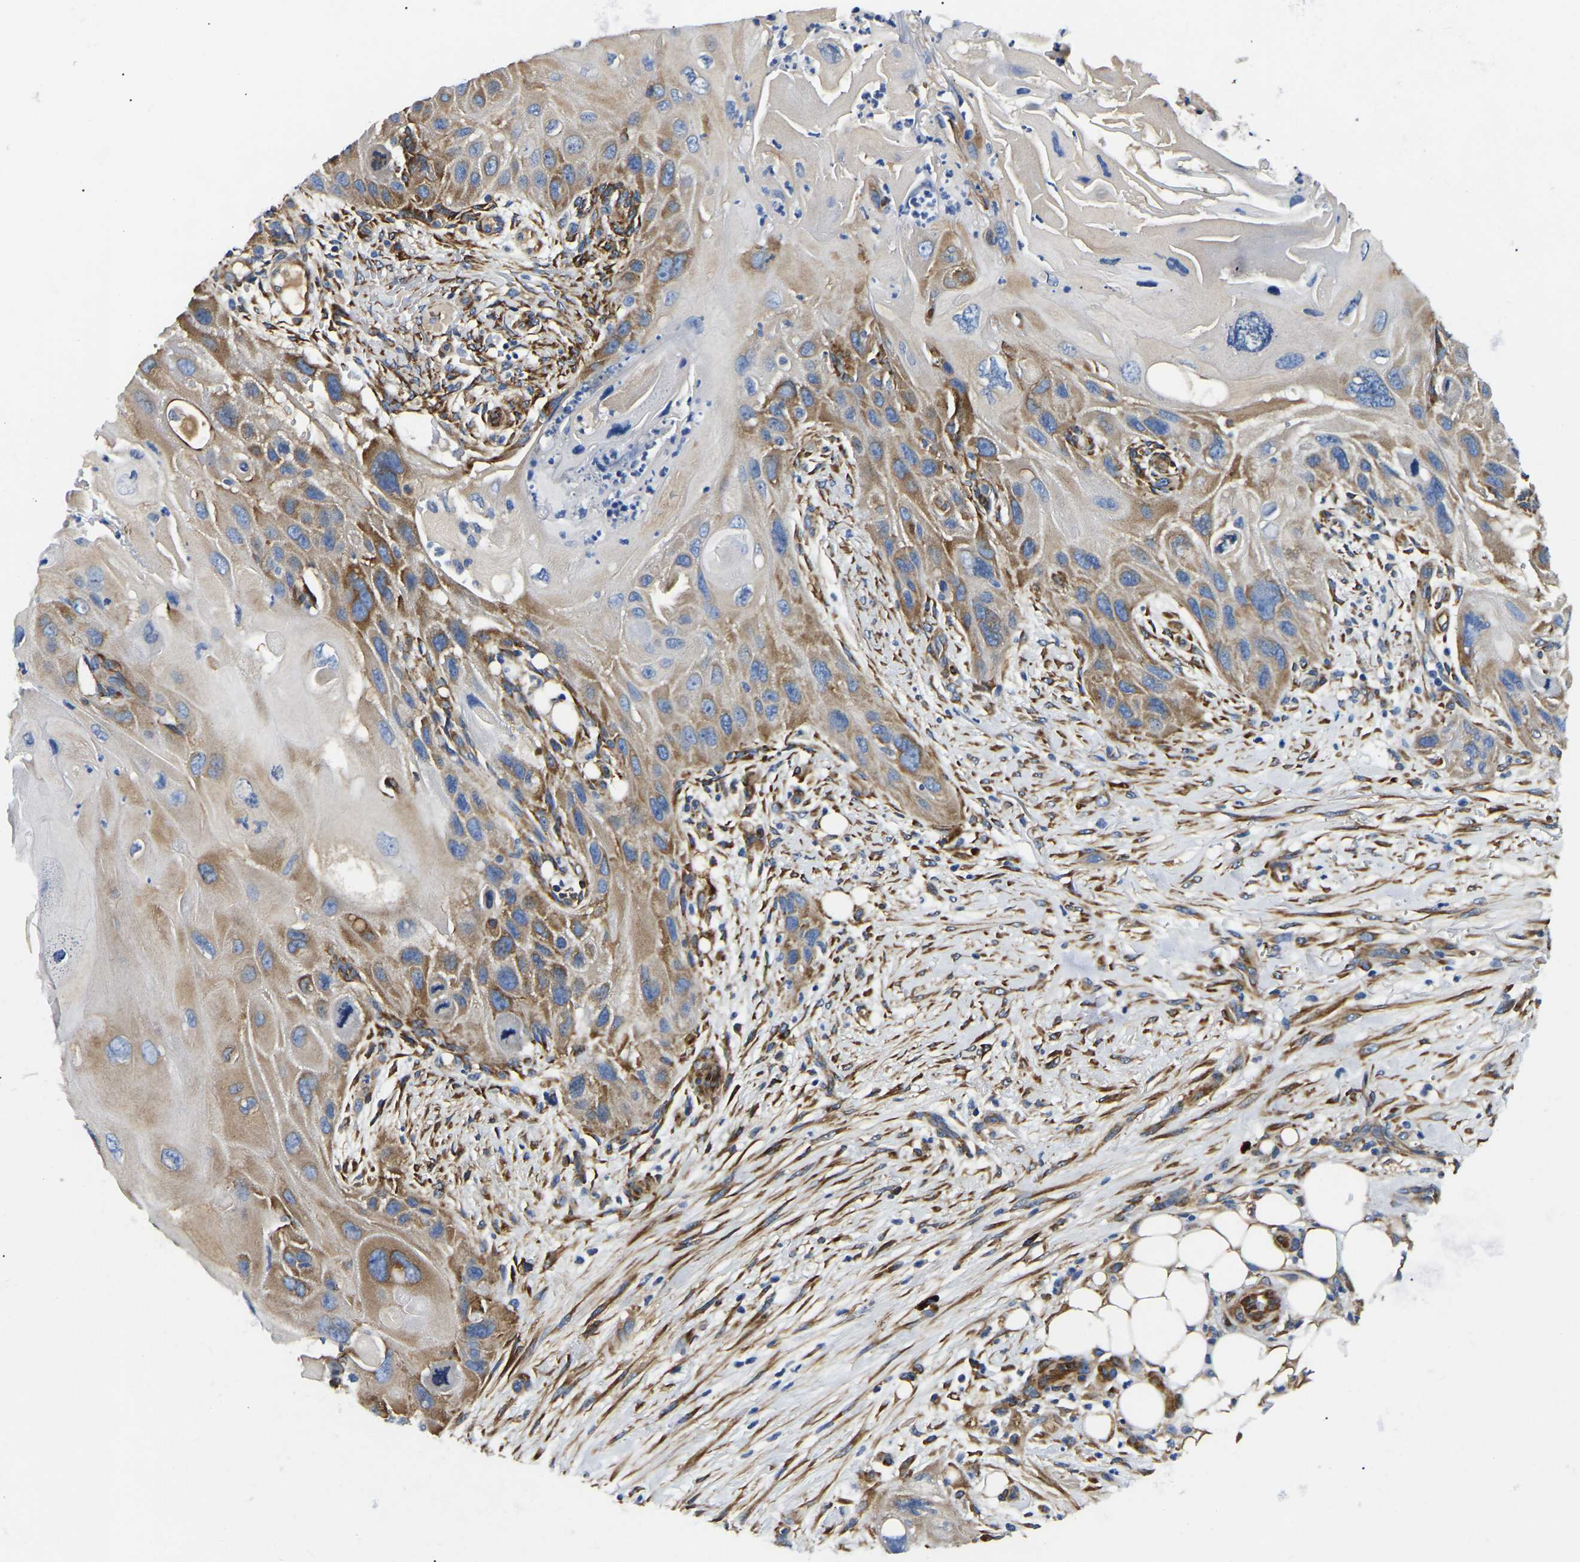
{"staining": {"intensity": "moderate", "quantity": "25%-75%", "location": "cytoplasmic/membranous"}, "tissue": "skin cancer", "cell_type": "Tumor cells", "image_type": "cancer", "snomed": [{"axis": "morphology", "description": "Squamous cell carcinoma, NOS"}, {"axis": "topography", "description": "Skin"}], "caption": "There is medium levels of moderate cytoplasmic/membranous expression in tumor cells of skin squamous cell carcinoma, as demonstrated by immunohistochemical staining (brown color).", "gene": "DUSP8", "patient": {"sex": "female", "age": 77}}